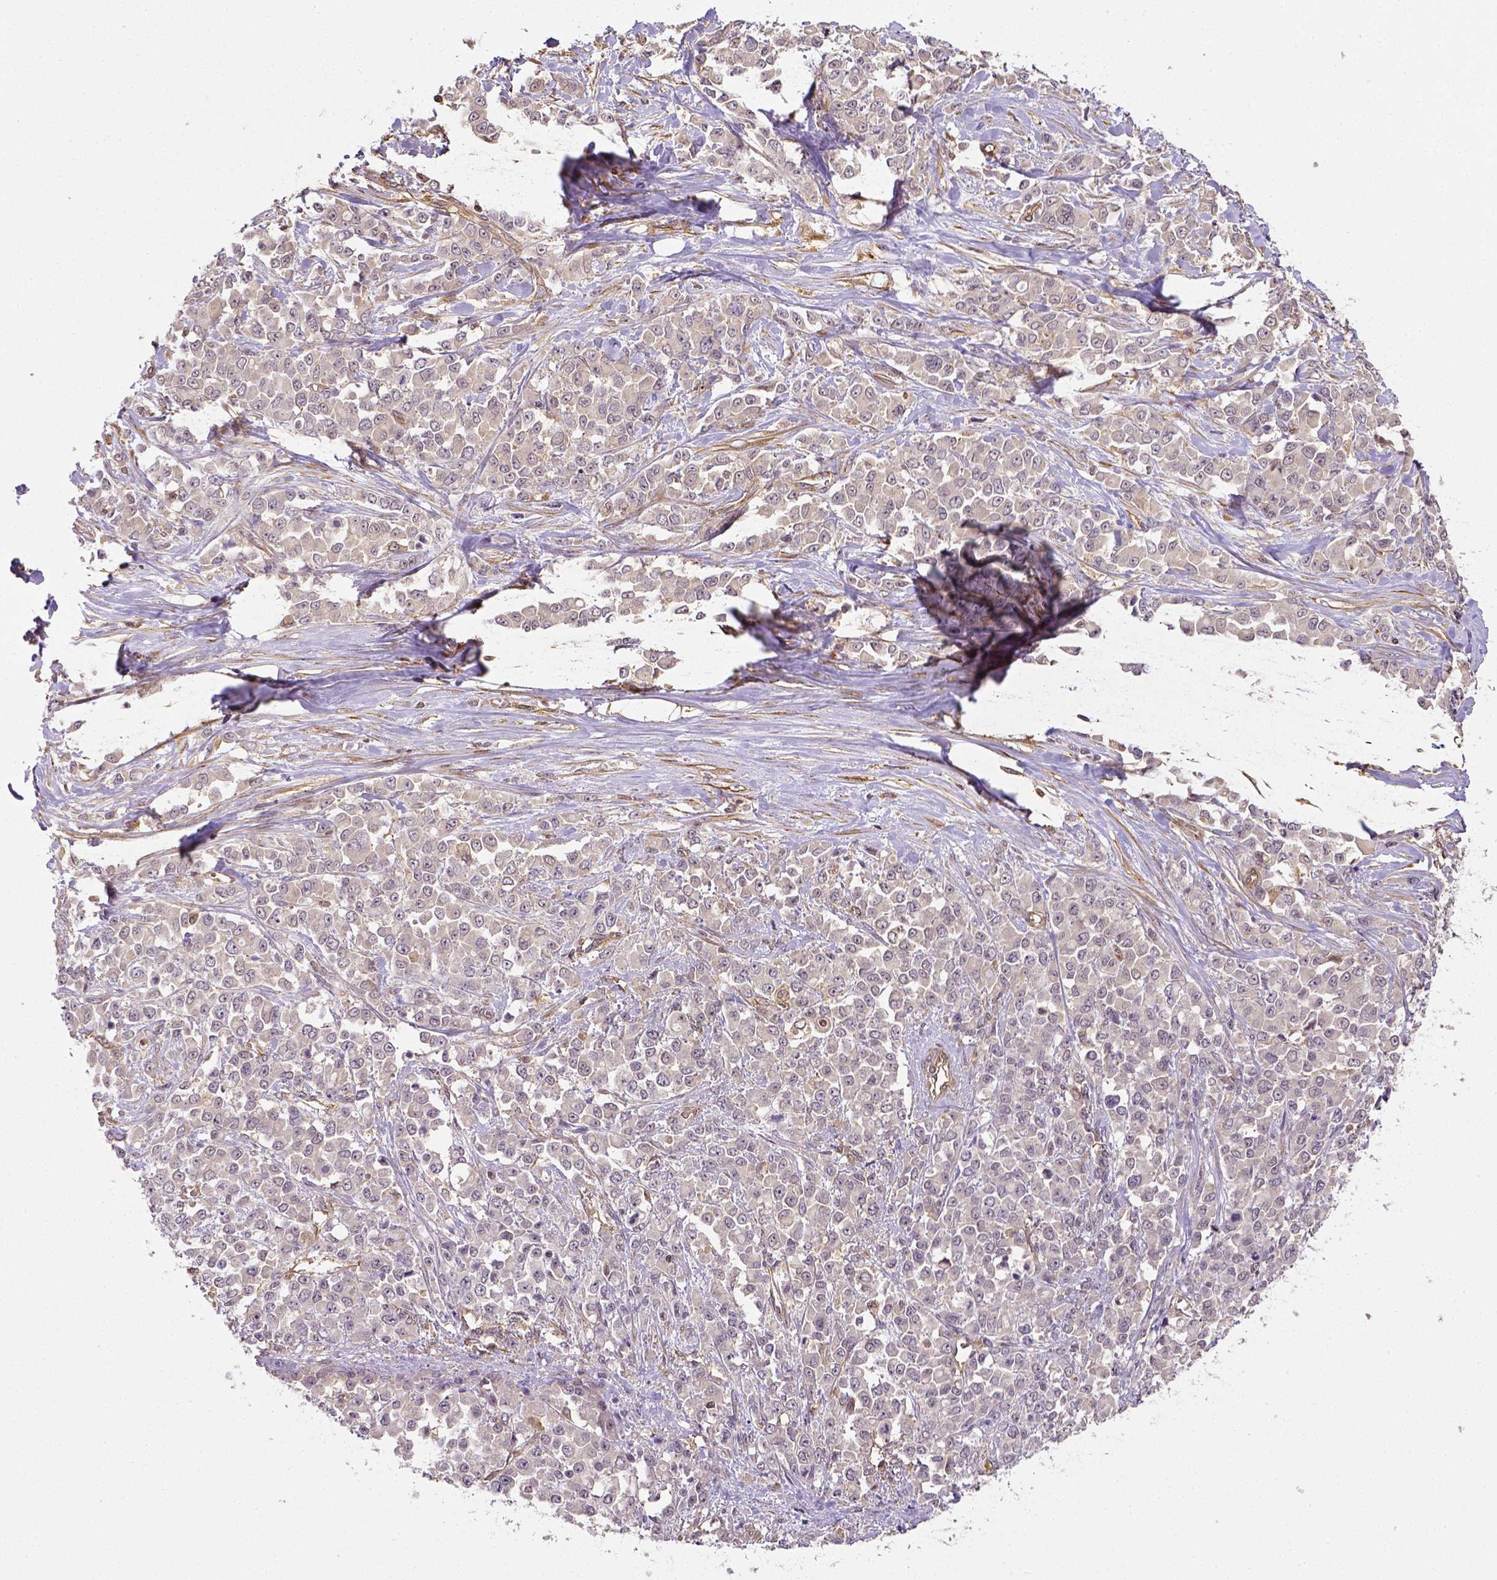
{"staining": {"intensity": "negative", "quantity": "none", "location": "none"}, "tissue": "stomach cancer", "cell_type": "Tumor cells", "image_type": "cancer", "snomed": [{"axis": "morphology", "description": "Adenocarcinoma, NOS"}, {"axis": "topography", "description": "Stomach"}], "caption": "This is an IHC image of human adenocarcinoma (stomach). There is no staining in tumor cells.", "gene": "MATK", "patient": {"sex": "female", "age": 76}}